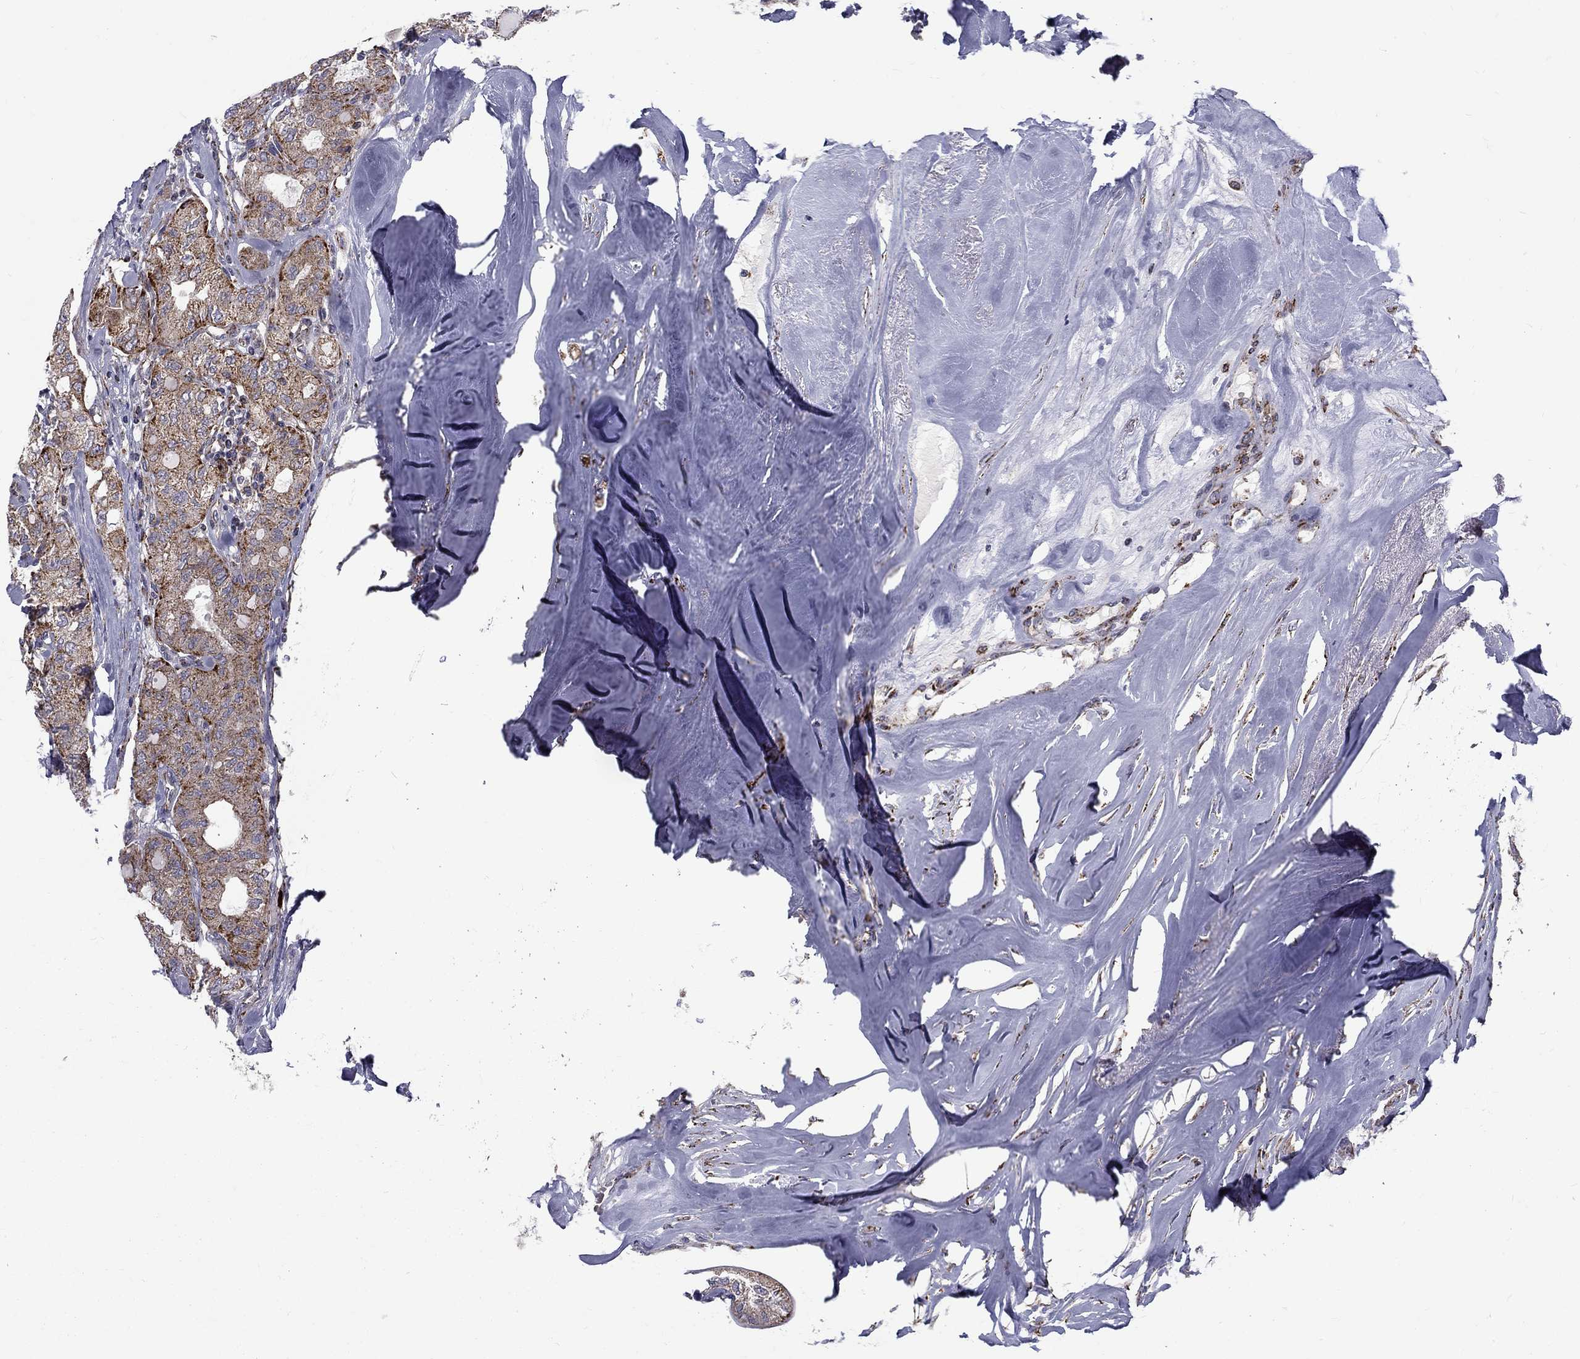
{"staining": {"intensity": "moderate", "quantity": ">75%", "location": "cytoplasmic/membranous"}, "tissue": "thyroid cancer", "cell_type": "Tumor cells", "image_type": "cancer", "snomed": [{"axis": "morphology", "description": "Follicular adenoma carcinoma, NOS"}, {"axis": "topography", "description": "Thyroid gland"}], "caption": "Moderate cytoplasmic/membranous positivity is identified in approximately >75% of tumor cells in thyroid cancer.", "gene": "ALDH1B1", "patient": {"sex": "male", "age": 75}}